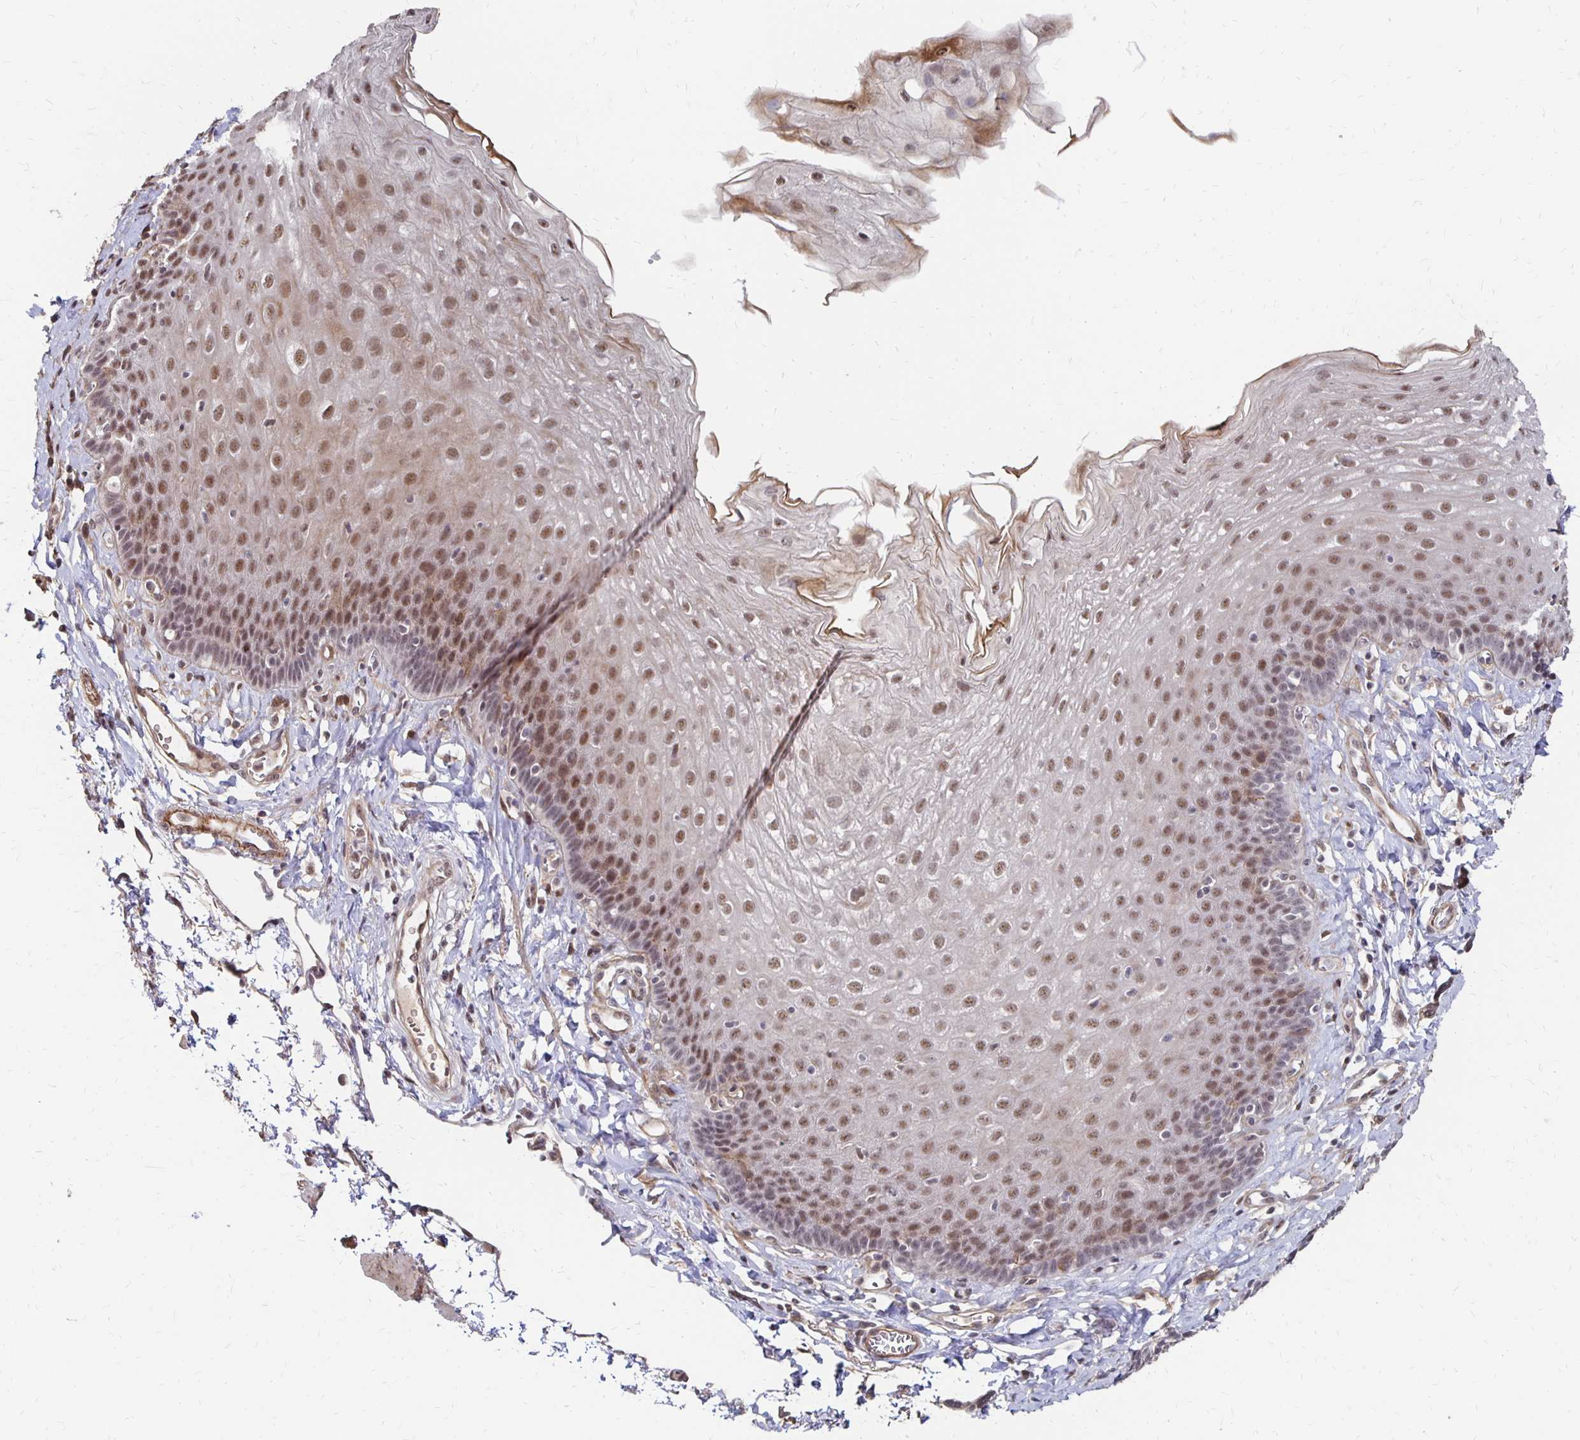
{"staining": {"intensity": "moderate", "quantity": ">75%", "location": "nuclear"}, "tissue": "esophagus", "cell_type": "Squamous epithelial cells", "image_type": "normal", "snomed": [{"axis": "morphology", "description": "Normal tissue, NOS"}, {"axis": "topography", "description": "Esophagus"}], "caption": "The photomicrograph shows a brown stain indicating the presence of a protein in the nuclear of squamous epithelial cells in esophagus.", "gene": "CLASRP", "patient": {"sex": "female", "age": 81}}